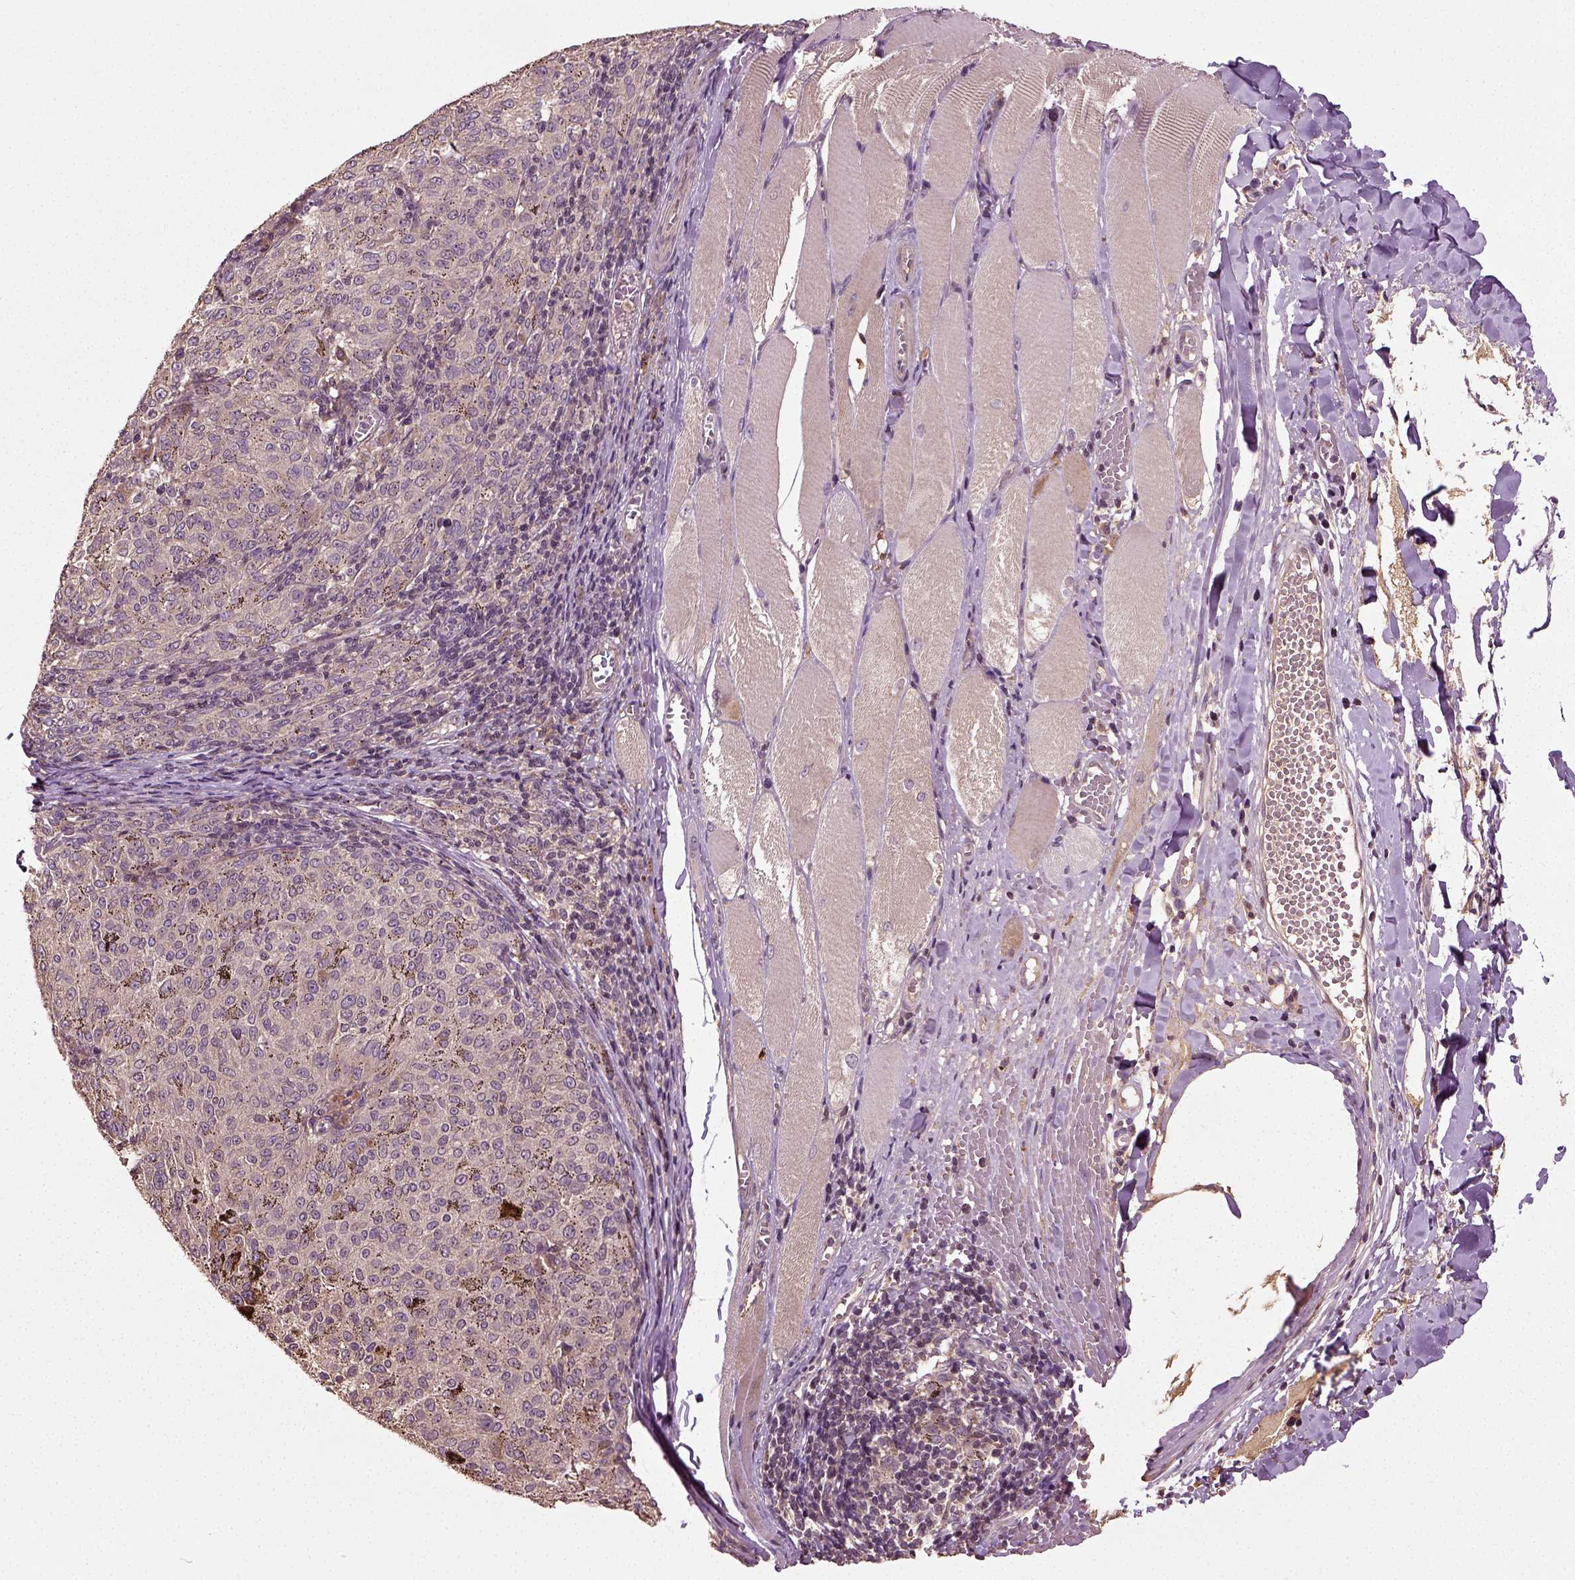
{"staining": {"intensity": "negative", "quantity": "none", "location": "none"}, "tissue": "melanoma", "cell_type": "Tumor cells", "image_type": "cancer", "snomed": [{"axis": "morphology", "description": "Malignant melanoma, NOS"}, {"axis": "topography", "description": "Skin"}], "caption": "An IHC histopathology image of melanoma is shown. There is no staining in tumor cells of melanoma.", "gene": "ERV3-1", "patient": {"sex": "female", "age": 72}}